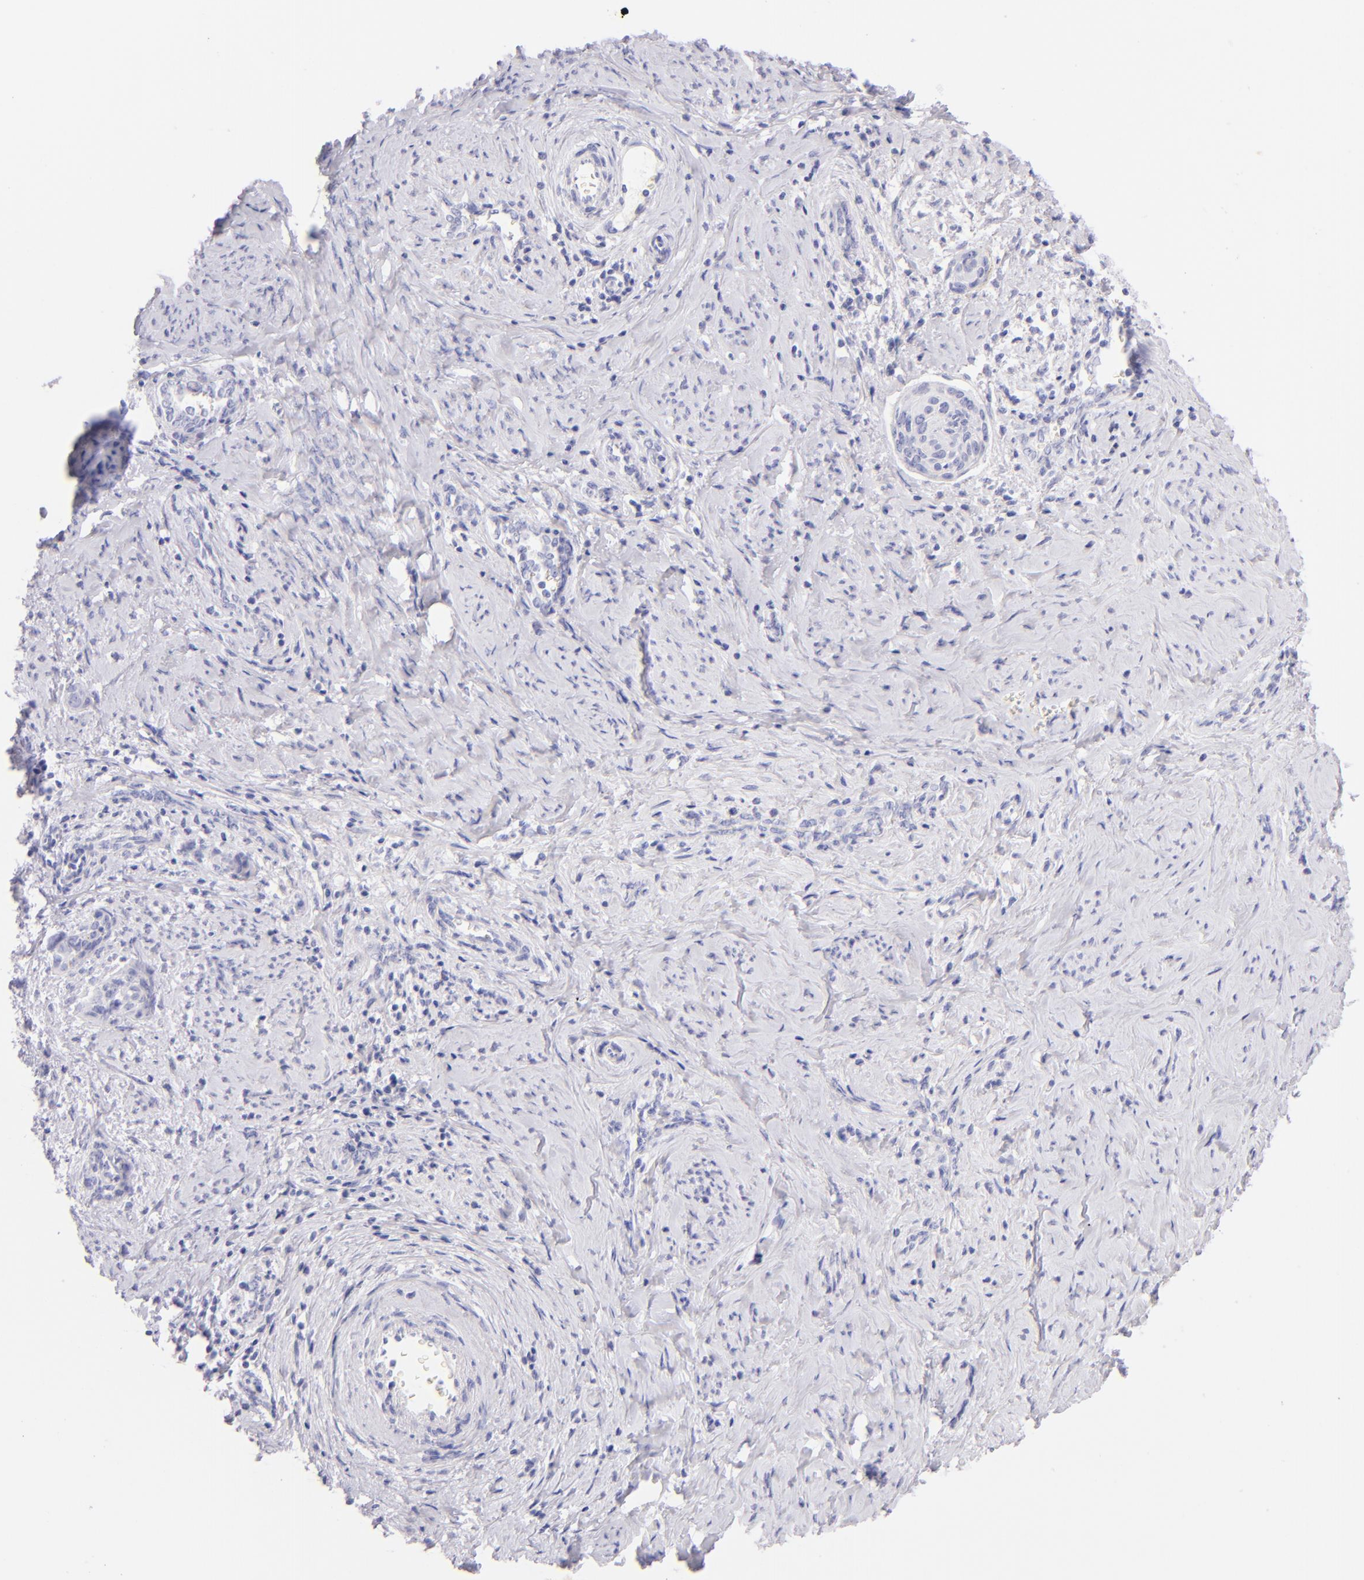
{"staining": {"intensity": "negative", "quantity": "none", "location": "none"}, "tissue": "cervical cancer", "cell_type": "Tumor cells", "image_type": "cancer", "snomed": [{"axis": "morphology", "description": "Squamous cell carcinoma, NOS"}, {"axis": "topography", "description": "Cervix"}], "caption": "Cervical squamous cell carcinoma was stained to show a protein in brown. There is no significant expression in tumor cells. (DAB (3,3'-diaminobenzidine) IHC visualized using brightfield microscopy, high magnification).", "gene": "SDC1", "patient": {"sex": "female", "age": 33}}